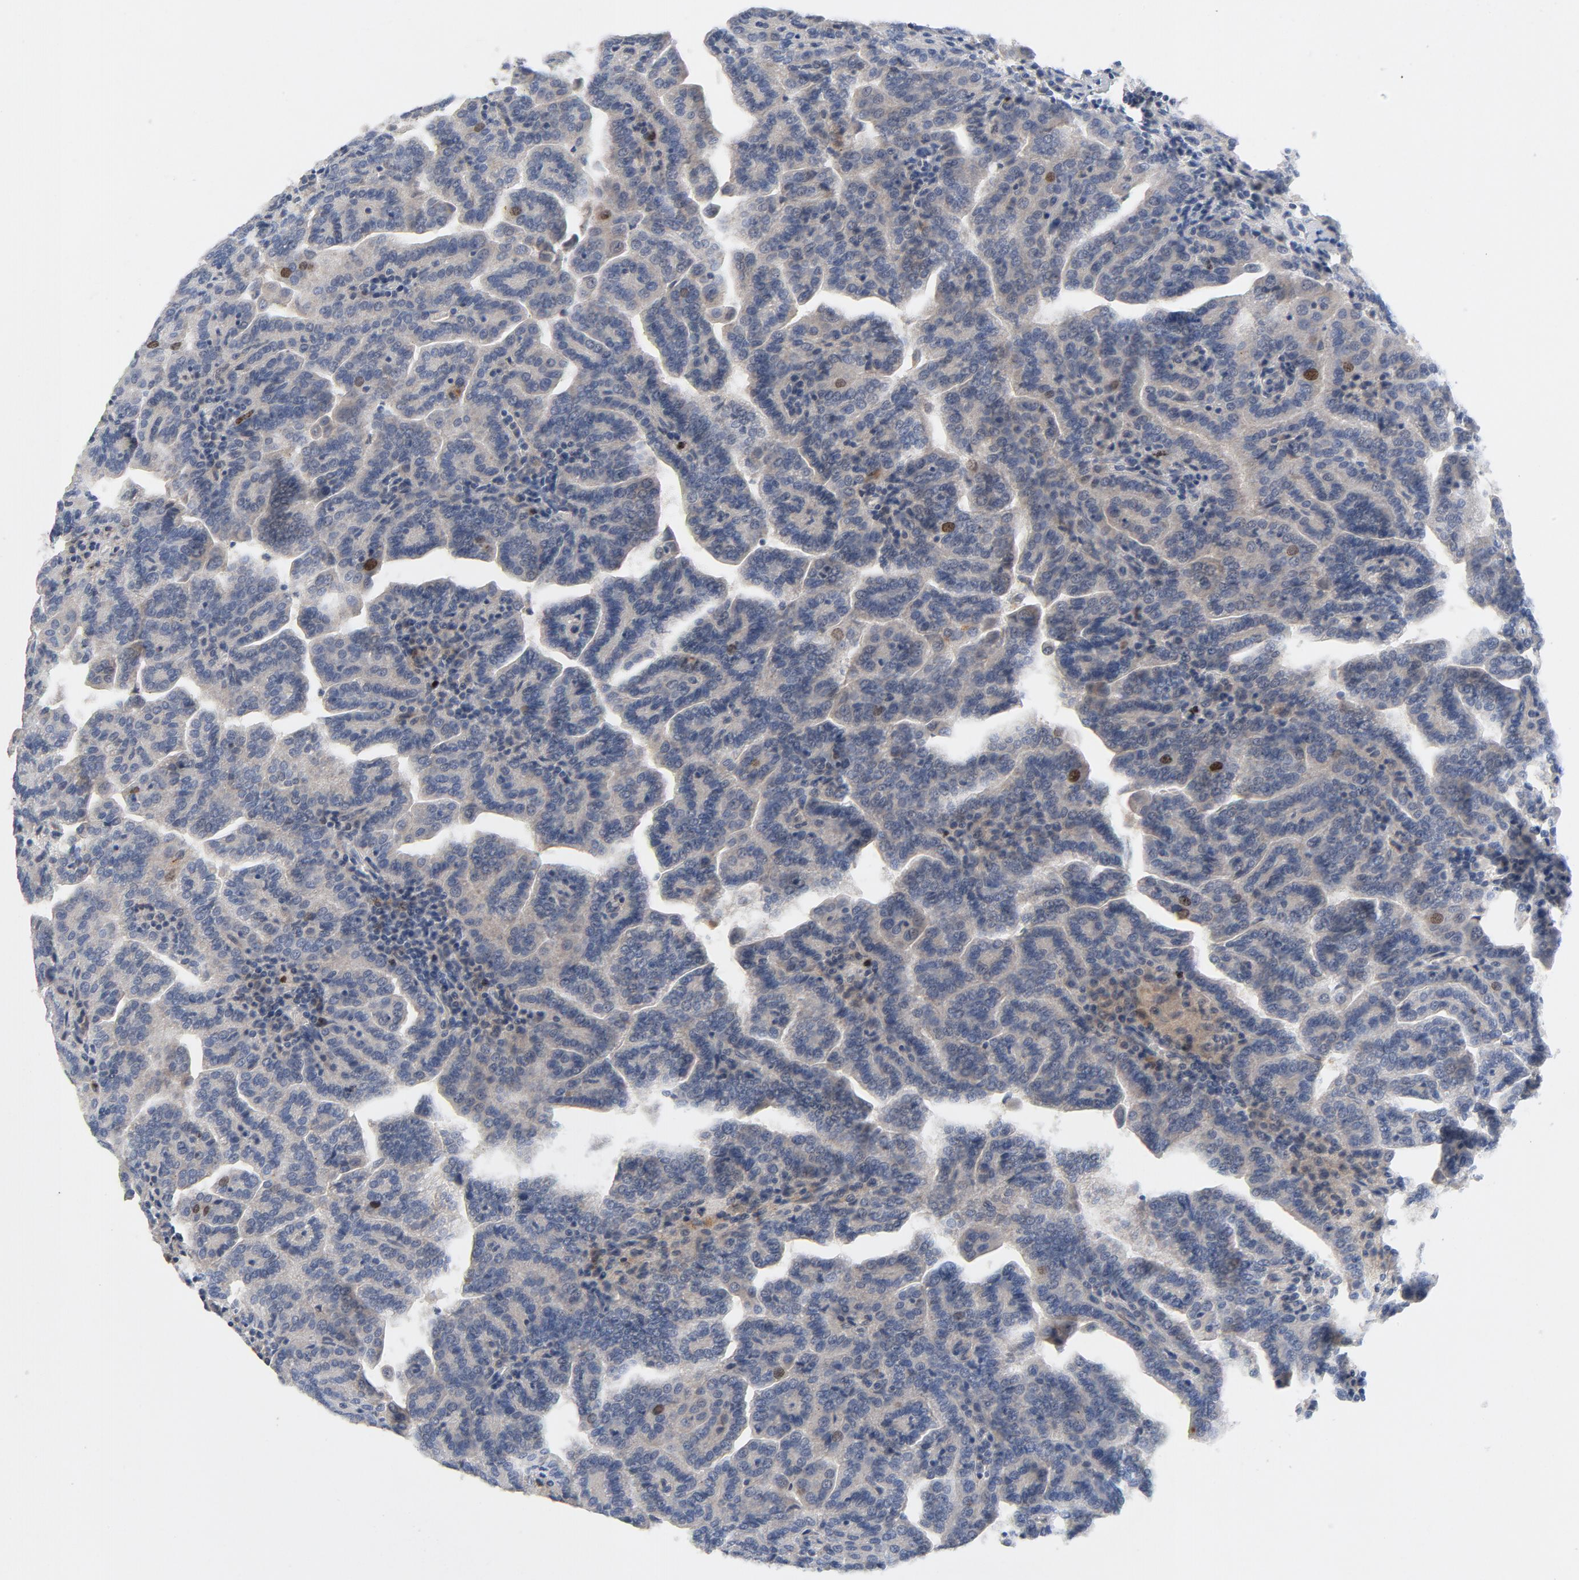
{"staining": {"intensity": "weak", "quantity": ">75%", "location": "cytoplasmic/membranous"}, "tissue": "renal cancer", "cell_type": "Tumor cells", "image_type": "cancer", "snomed": [{"axis": "morphology", "description": "Adenocarcinoma, NOS"}, {"axis": "topography", "description": "Kidney"}], "caption": "Tumor cells display low levels of weak cytoplasmic/membranous expression in approximately >75% of cells in renal adenocarcinoma.", "gene": "BIRC5", "patient": {"sex": "male", "age": 61}}